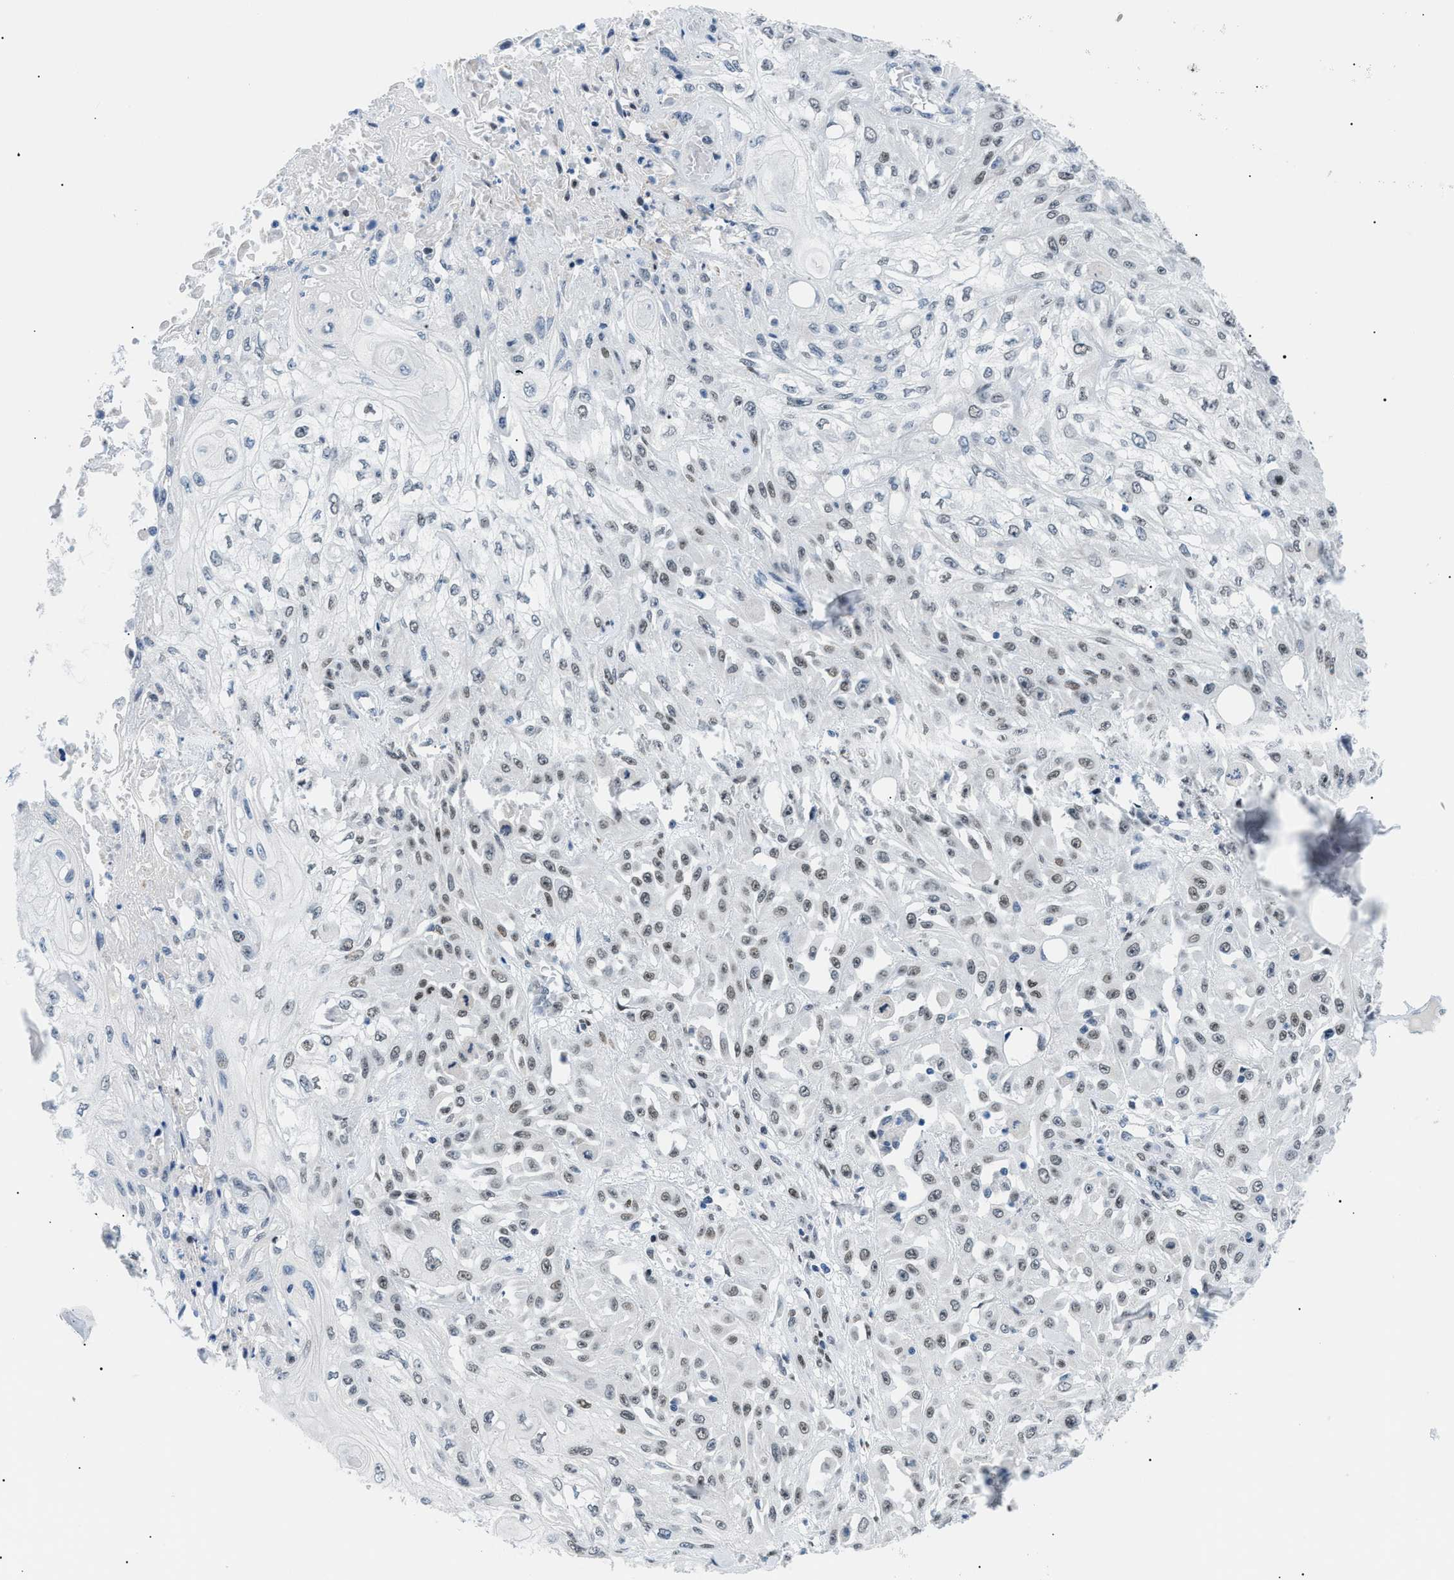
{"staining": {"intensity": "weak", "quantity": ">75%", "location": "nuclear"}, "tissue": "skin cancer", "cell_type": "Tumor cells", "image_type": "cancer", "snomed": [{"axis": "morphology", "description": "Squamous cell carcinoma, NOS"}, {"axis": "morphology", "description": "Squamous cell carcinoma, metastatic, NOS"}, {"axis": "topography", "description": "Skin"}, {"axis": "topography", "description": "Lymph node"}], "caption": "An immunohistochemistry histopathology image of neoplastic tissue is shown. Protein staining in brown highlights weak nuclear positivity in skin squamous cell carcinoma within tumor cells.", "gene": "SMARCC1", "patient": {"sex": "male", "age": 75}}